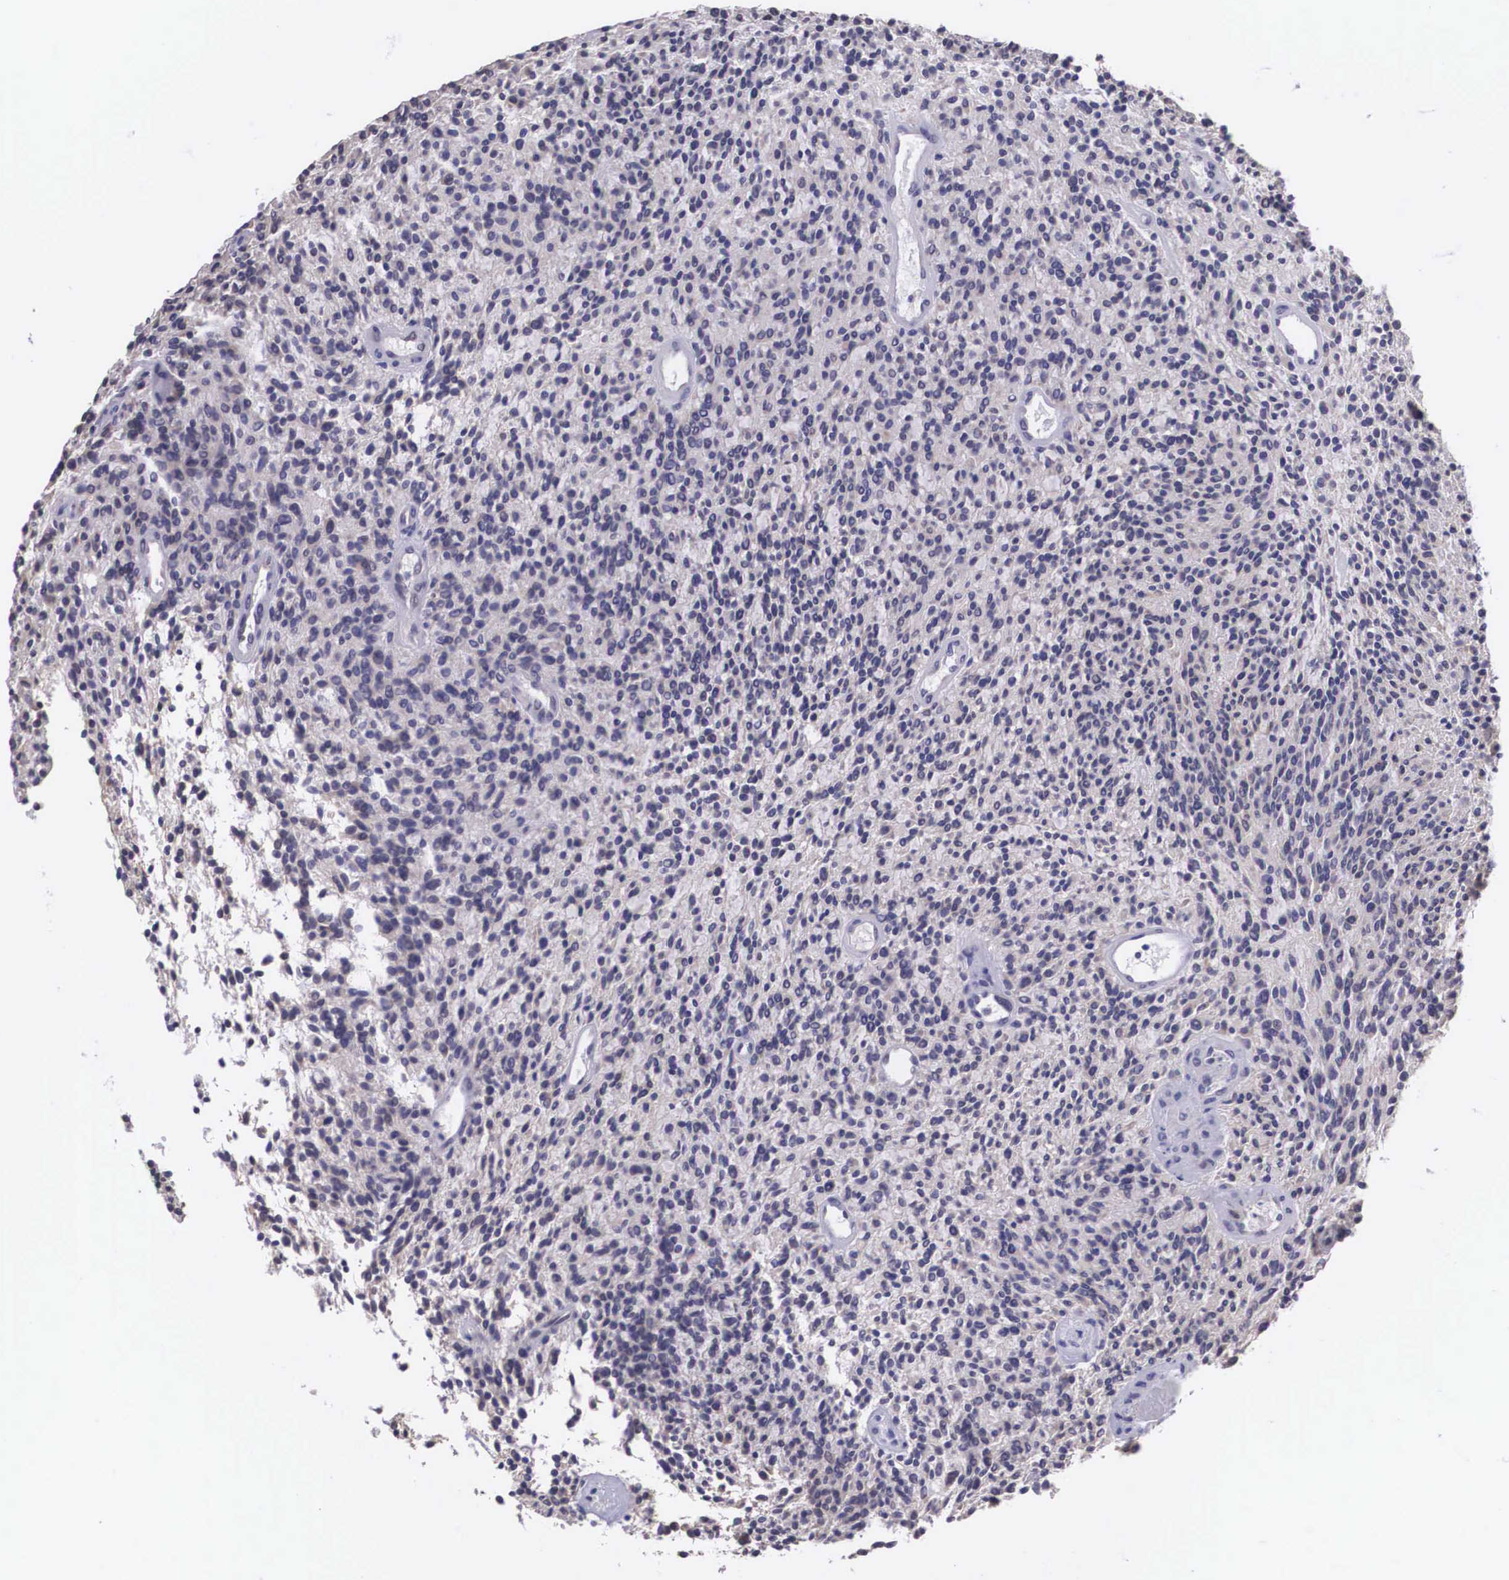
{"staining": {"intensity": "negative", "quantity": "none", "location": "none"}, "tissue": "glioma", "cell_type": "Tumor cells", "image_type": "cancer", "snomed": [{"axis": "morphology", "description": "Glioma, malignant, High grade"}, {"axis": "topography", "description": "Brain"}], "caption": "This is an immunohistochemistry (IHC) micrograph of glioma. There is no staining in tumor cells.", "gene": "SLC25A21", "patient": {"sex": "female", "age": 13}}